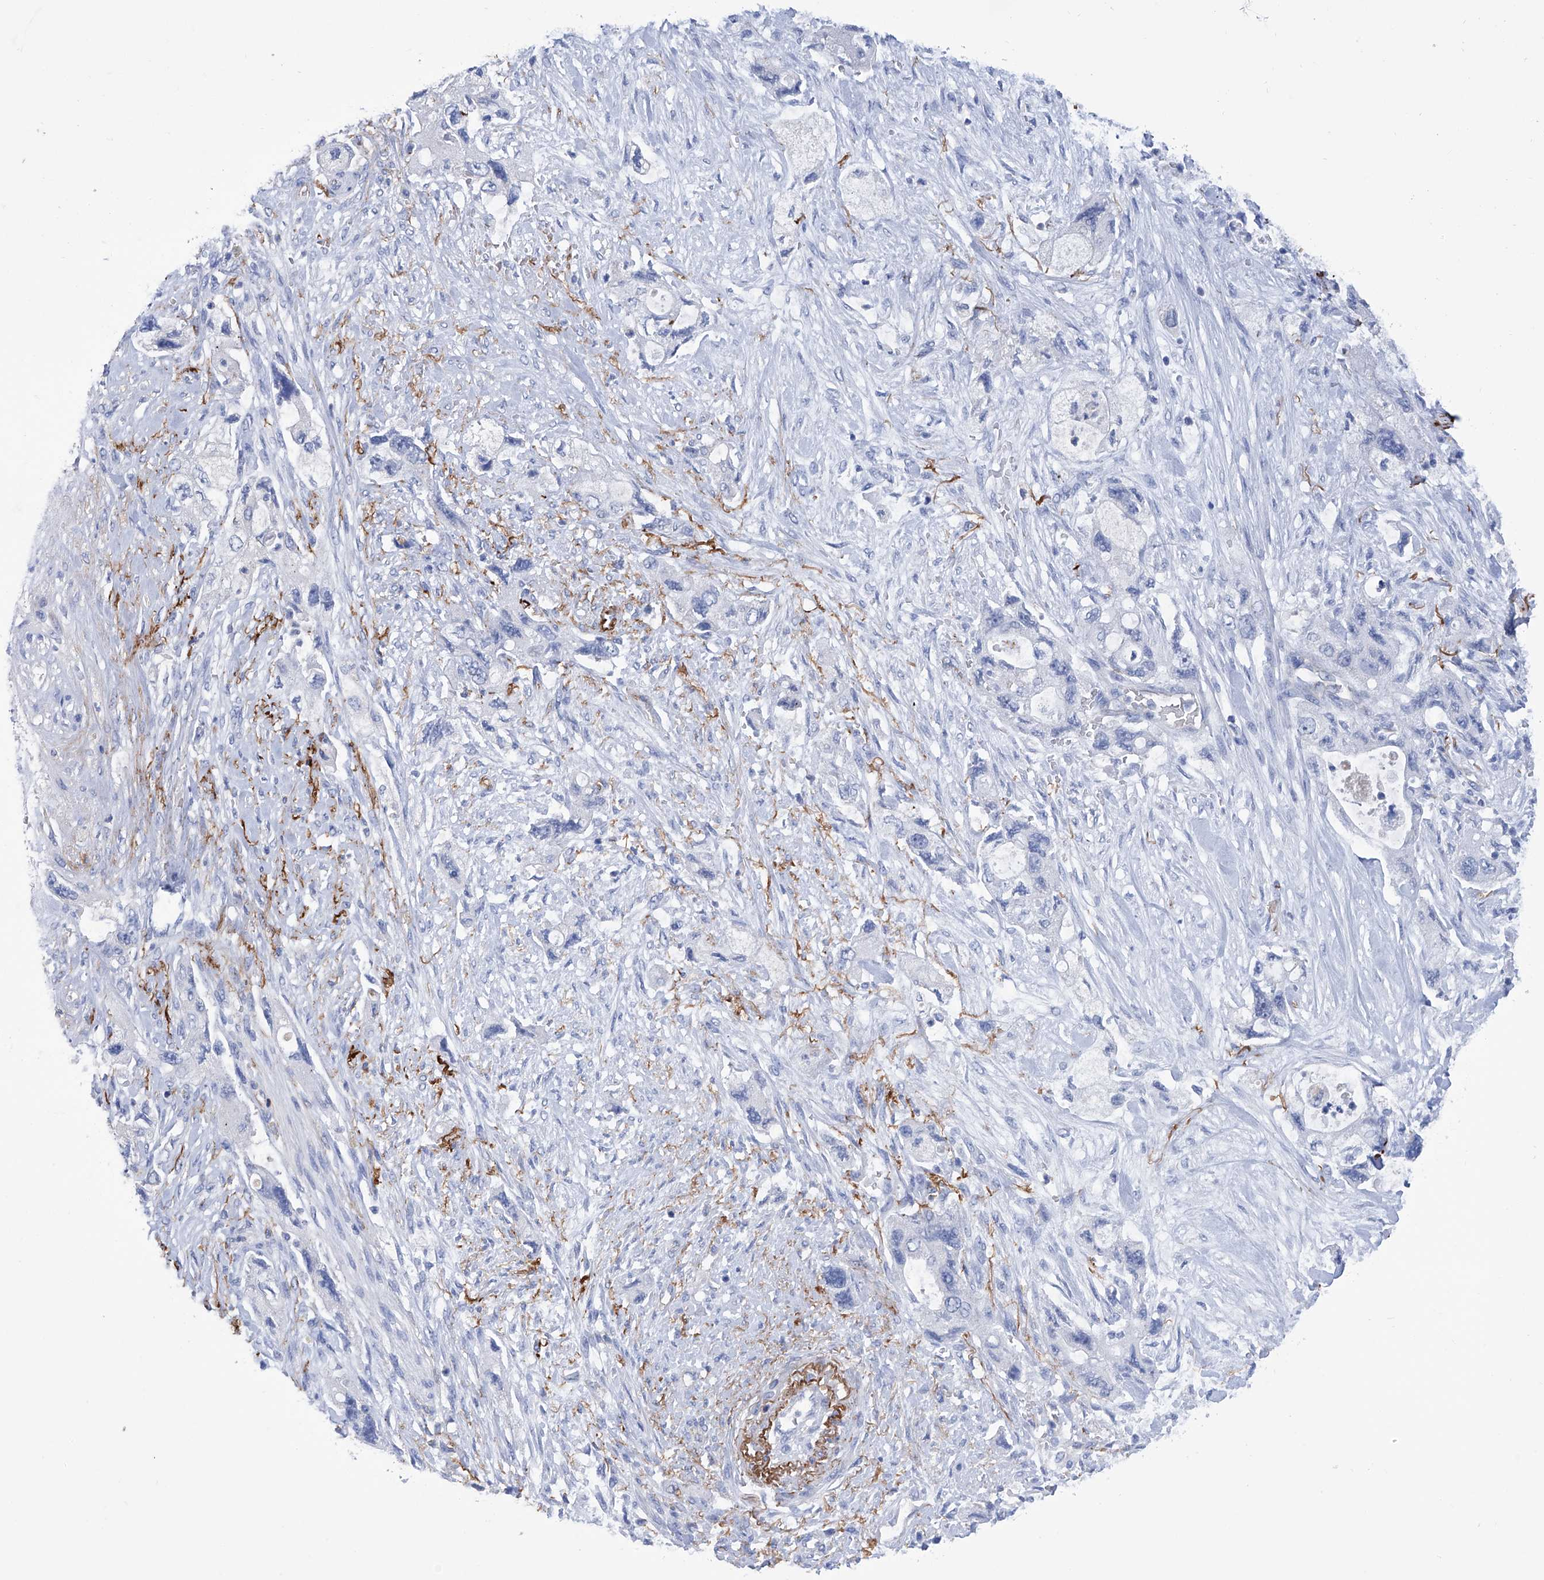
{"staining": {"intensity": "negative", "quantity": "none", "location": "none"}, "tissue": "pancreatic cancer", "cell_type": "Tumor cells", "image_type": "cancer", "snomed": [{"axis": "morphology", "description": "Adenocarcinoma, NOS"}, {"axis": "topography", "description": "Pancreas"}], "caption": "Immunohistochemical staining of pancreatic adenocarcinoma shows no significant staining in tumor cells.", "gene": "SMS", "patient": {"sex": "female", "age": 73}}